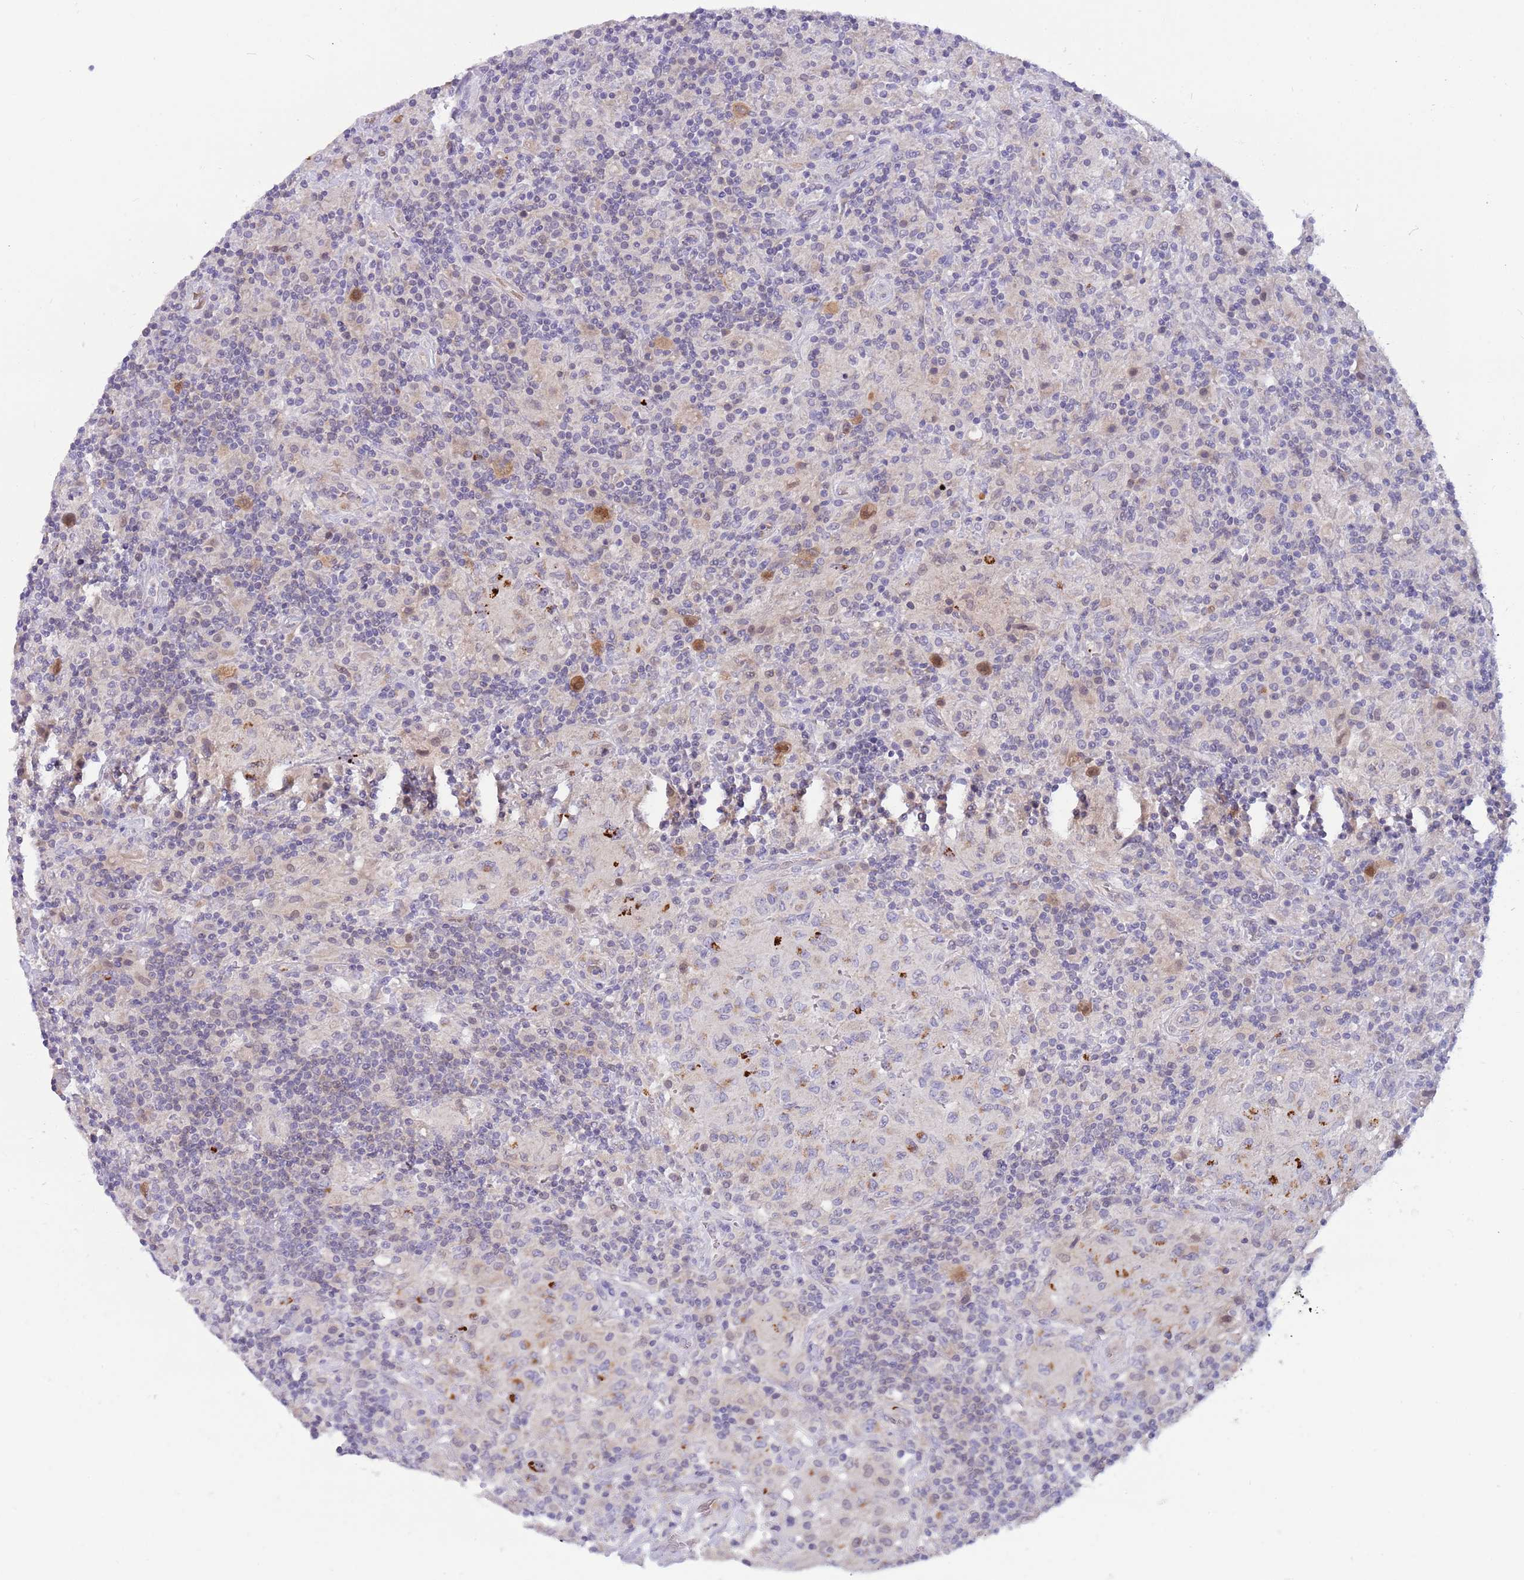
{"staining": {"intensity": "moderate", "quantity": ">75%", "location": "cytoplasmic/membranous,nuclear"}, "tissue": "lymphoma", "cell_type": "Tumor cells", "image_type": "cancer", "snomed": [{"axis": "morphology", "description": "Hodgkin's disease, NOS"}, {"axis": "topography", "description": "Lymph node"}], "caption": "Hodgkin's disease stained with DAB immunohistochemistry (IHC) exhibits medium levels of moderate cytoplasmic/membranous and nuclear positivity in approximately >75% of tumor cells.", "gene": "DDHD1", "patient": {"sex": "male", "age": 70}}